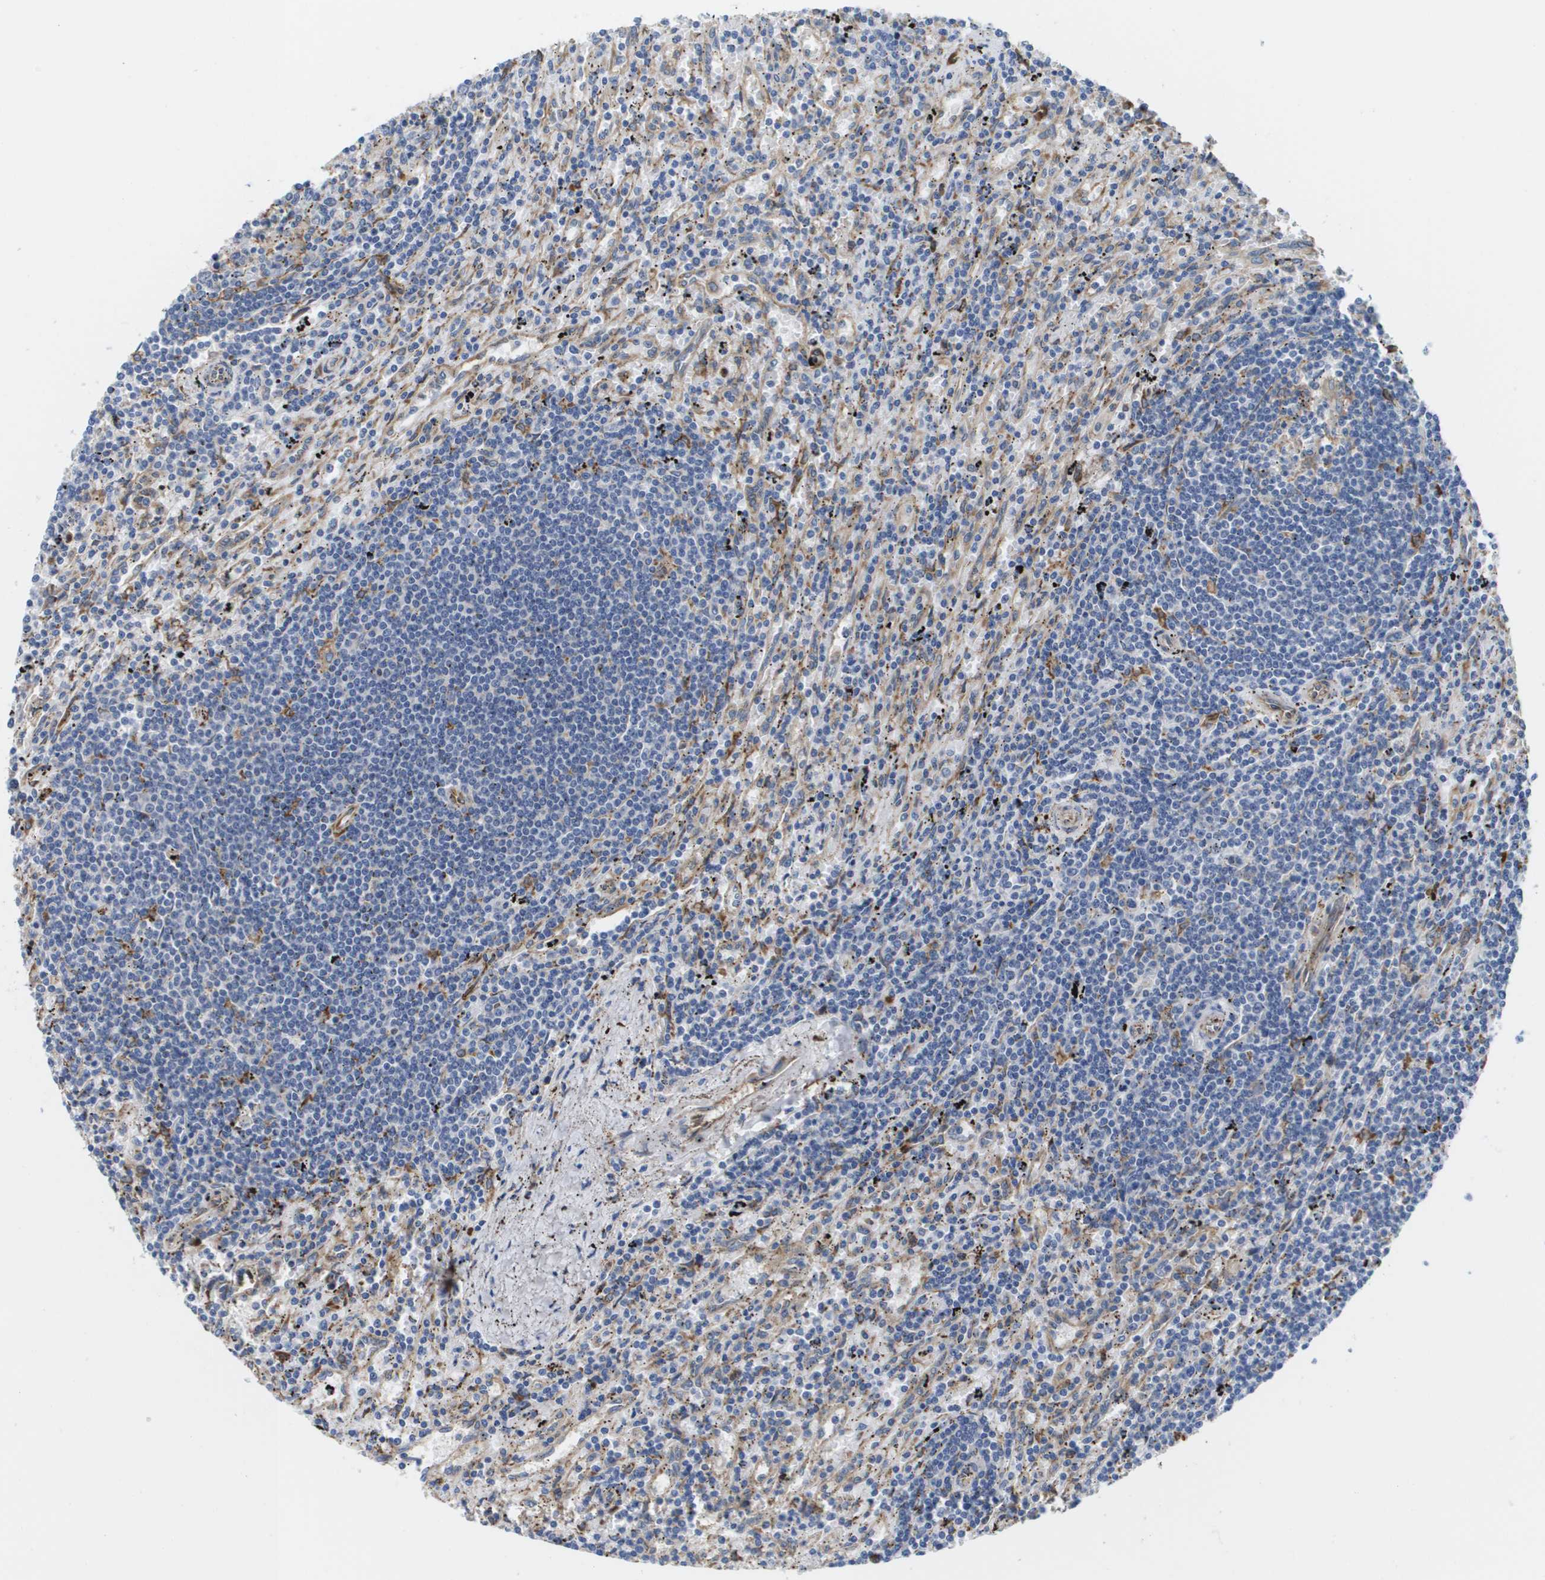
{"staining": {"intensity": "negative", "quantity": "none", "location": "none"}, "tissue": "lymphoma", "cell_type": "Tumor cells", "image_type": "cancer", "snomed": [{"axis": "morphology", "description": "Malignant lymphoma, non-Hodgkin's type, Low grade"}, {"axis": "topography", "description": "Spleen"}], "caption": "Immunohistochemical staining of human malignant lymphoma, non-Hodgkin's type (low-grade) demonstrates no significant expression in tumor cells.", "gene": "ST3GAL2", "patient": {"sex": "male", "age": 76}}